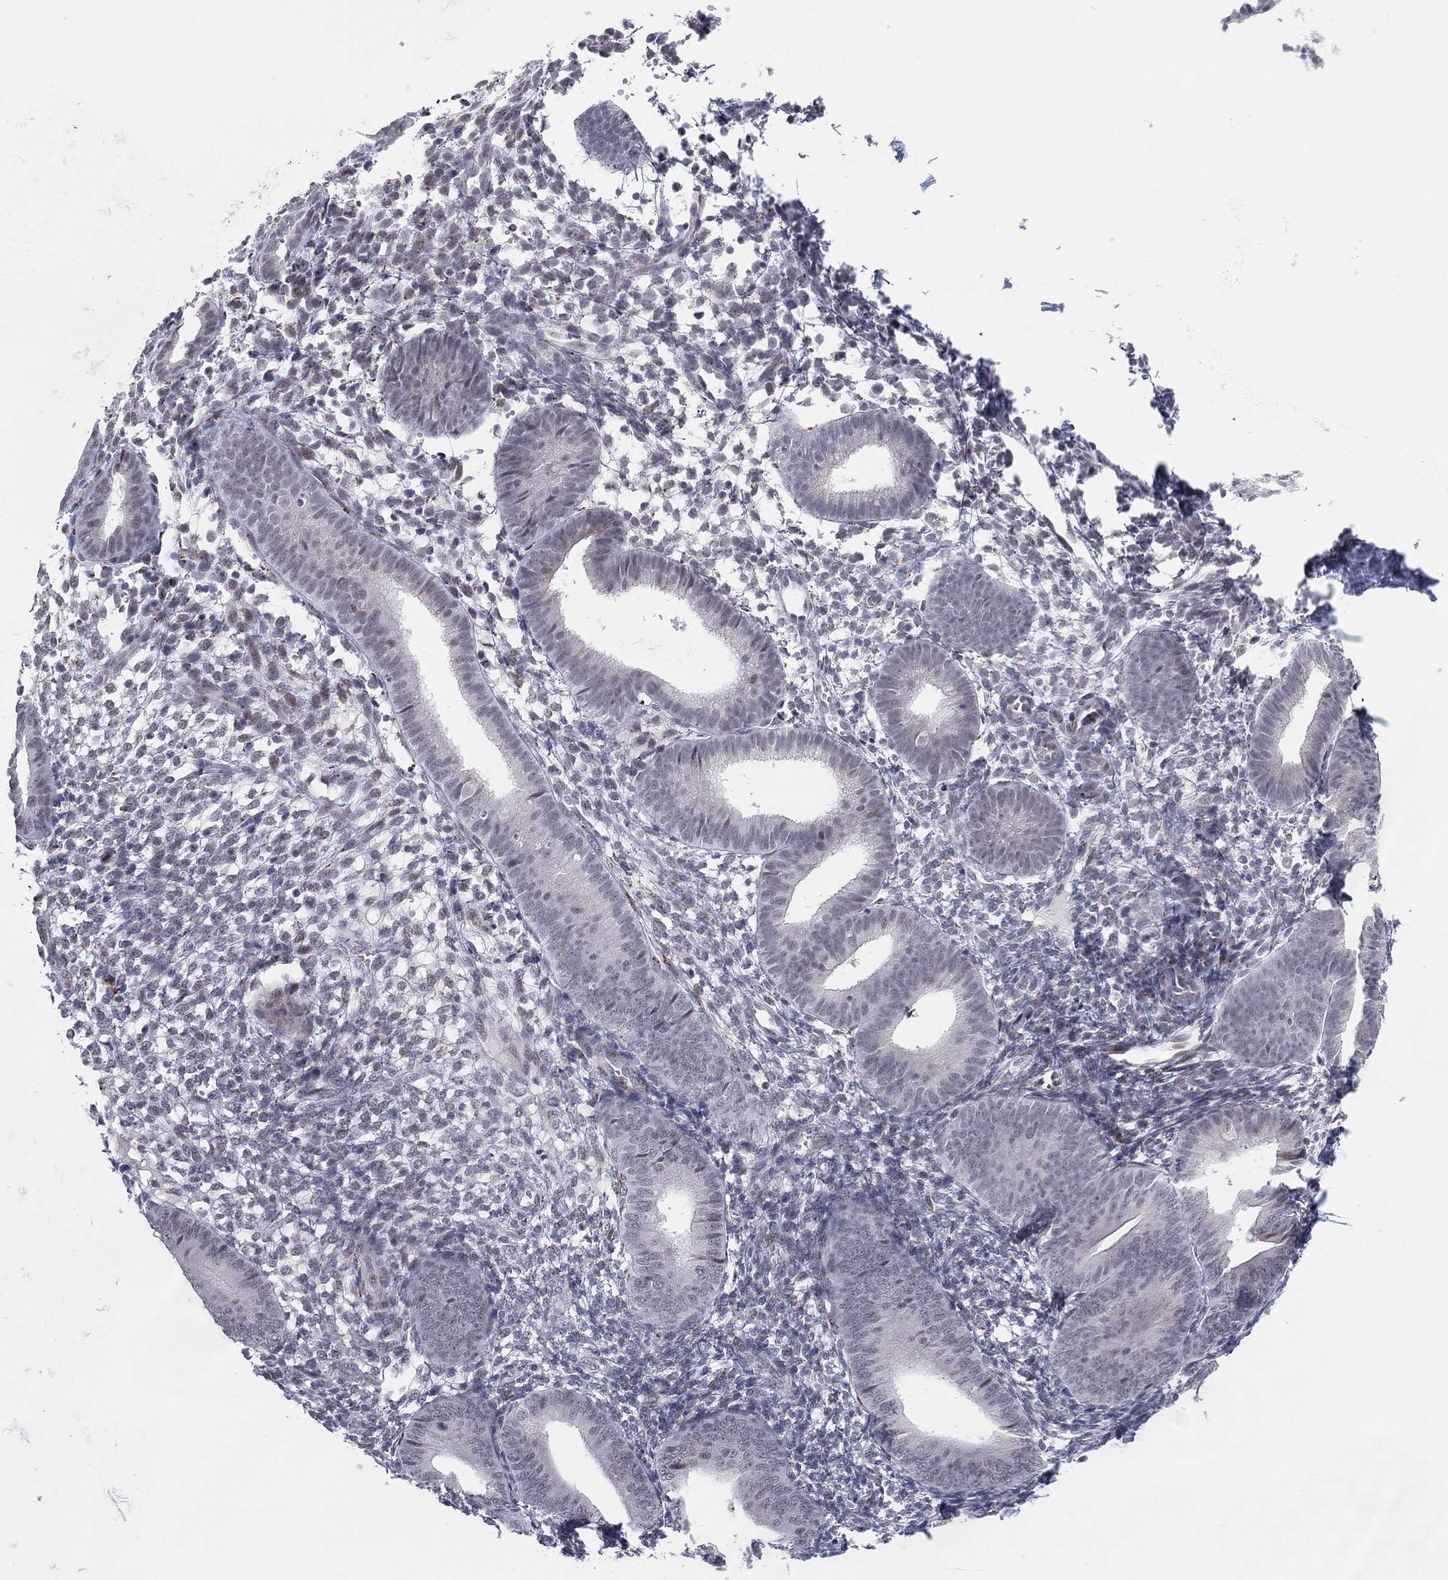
{"staining": {"intensity": "negative", "quantity": "none", "location": "none"}, "tissue": "endometrium", "cell_type": "Cells in endometrial stroma", "image_type": "normal", "snomed": [{"axis": "morphology", "description": "Normal tissue, NOS"}, {"axis": "topography", "description": "Endometrium"}], "caption": "IHC of benign endometrium shows no positivity in cells in endometrial stroma.", "gene": "CD177", "patient": {"sex": "female", "age": 39}}